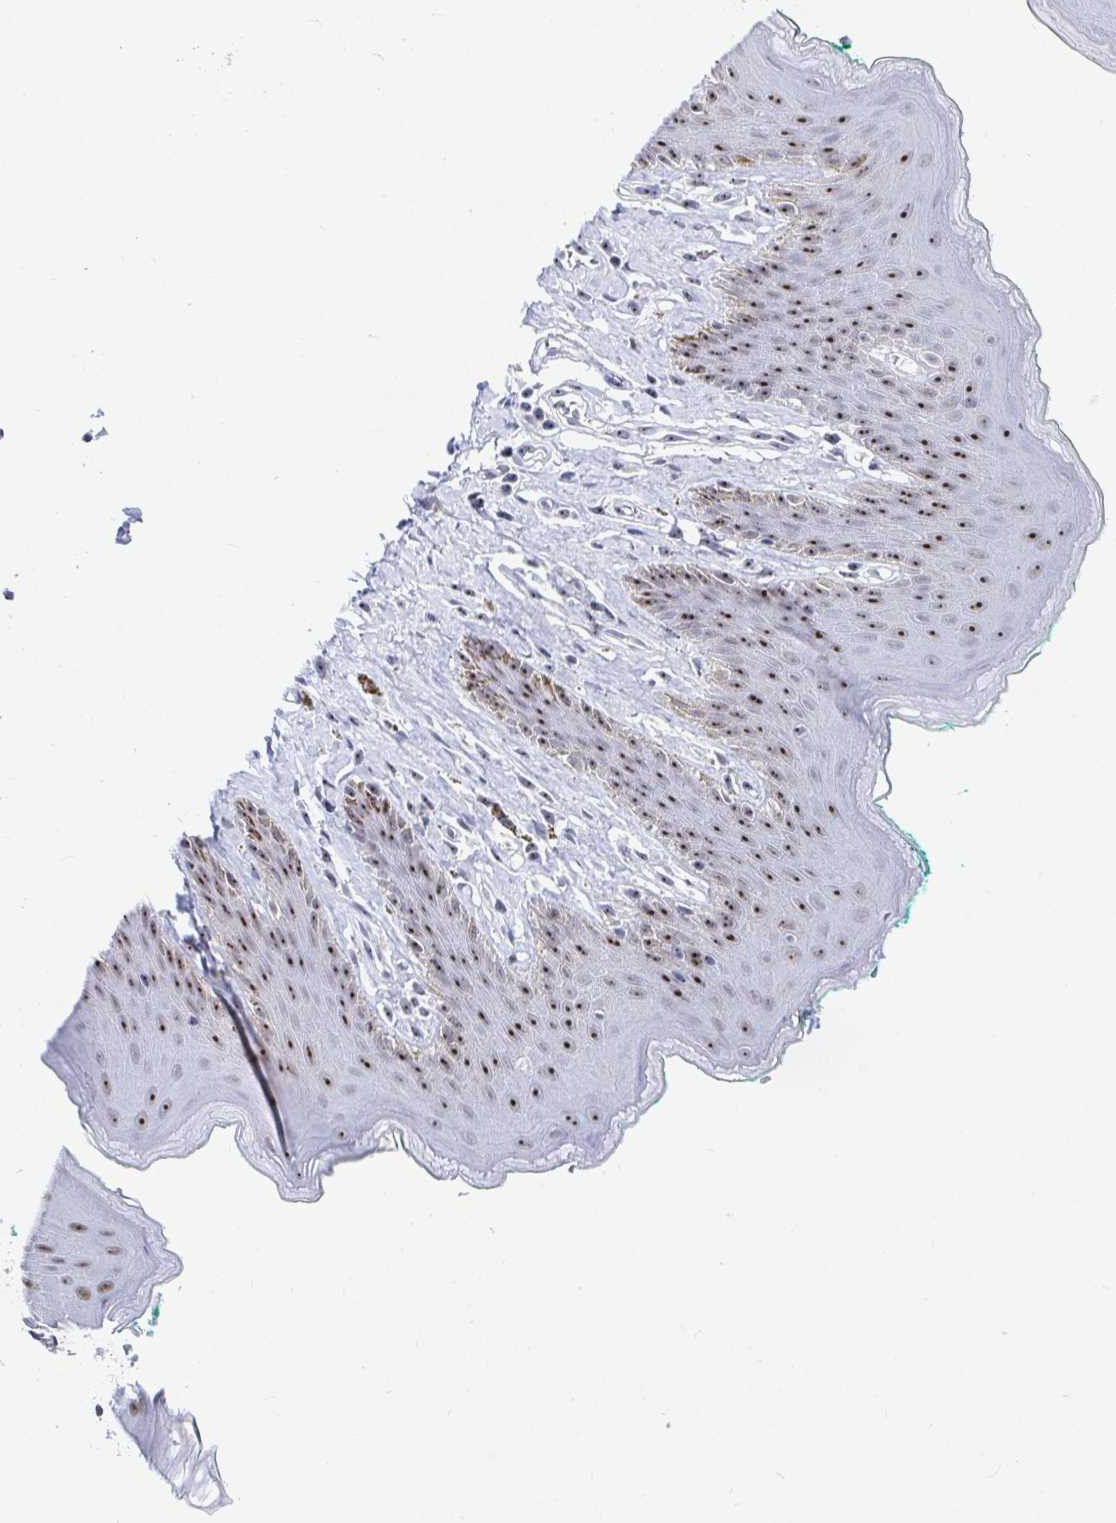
{"staining": {"intensity": "moderate", "quantity": ">75%", "location": "nuclear"}, "tissue": "skin", "cell_type": "Epidermal cells", "image_type": "normal", "snomed": [{"axis": "morphology", "description": "Normal tissue, NOS"}, {"axis": "topography", "description": "Vulva"}, {"axis": "topography", "description": "Peripheral nerve tissue"}], "caption": "Normal skin shows moderate nuclear positivity in approximately >75% of epidermal cells, visualized by immunohistochemistry.", "gene": "SIRT7", "patient": {"sex": "female", "age": 66}}